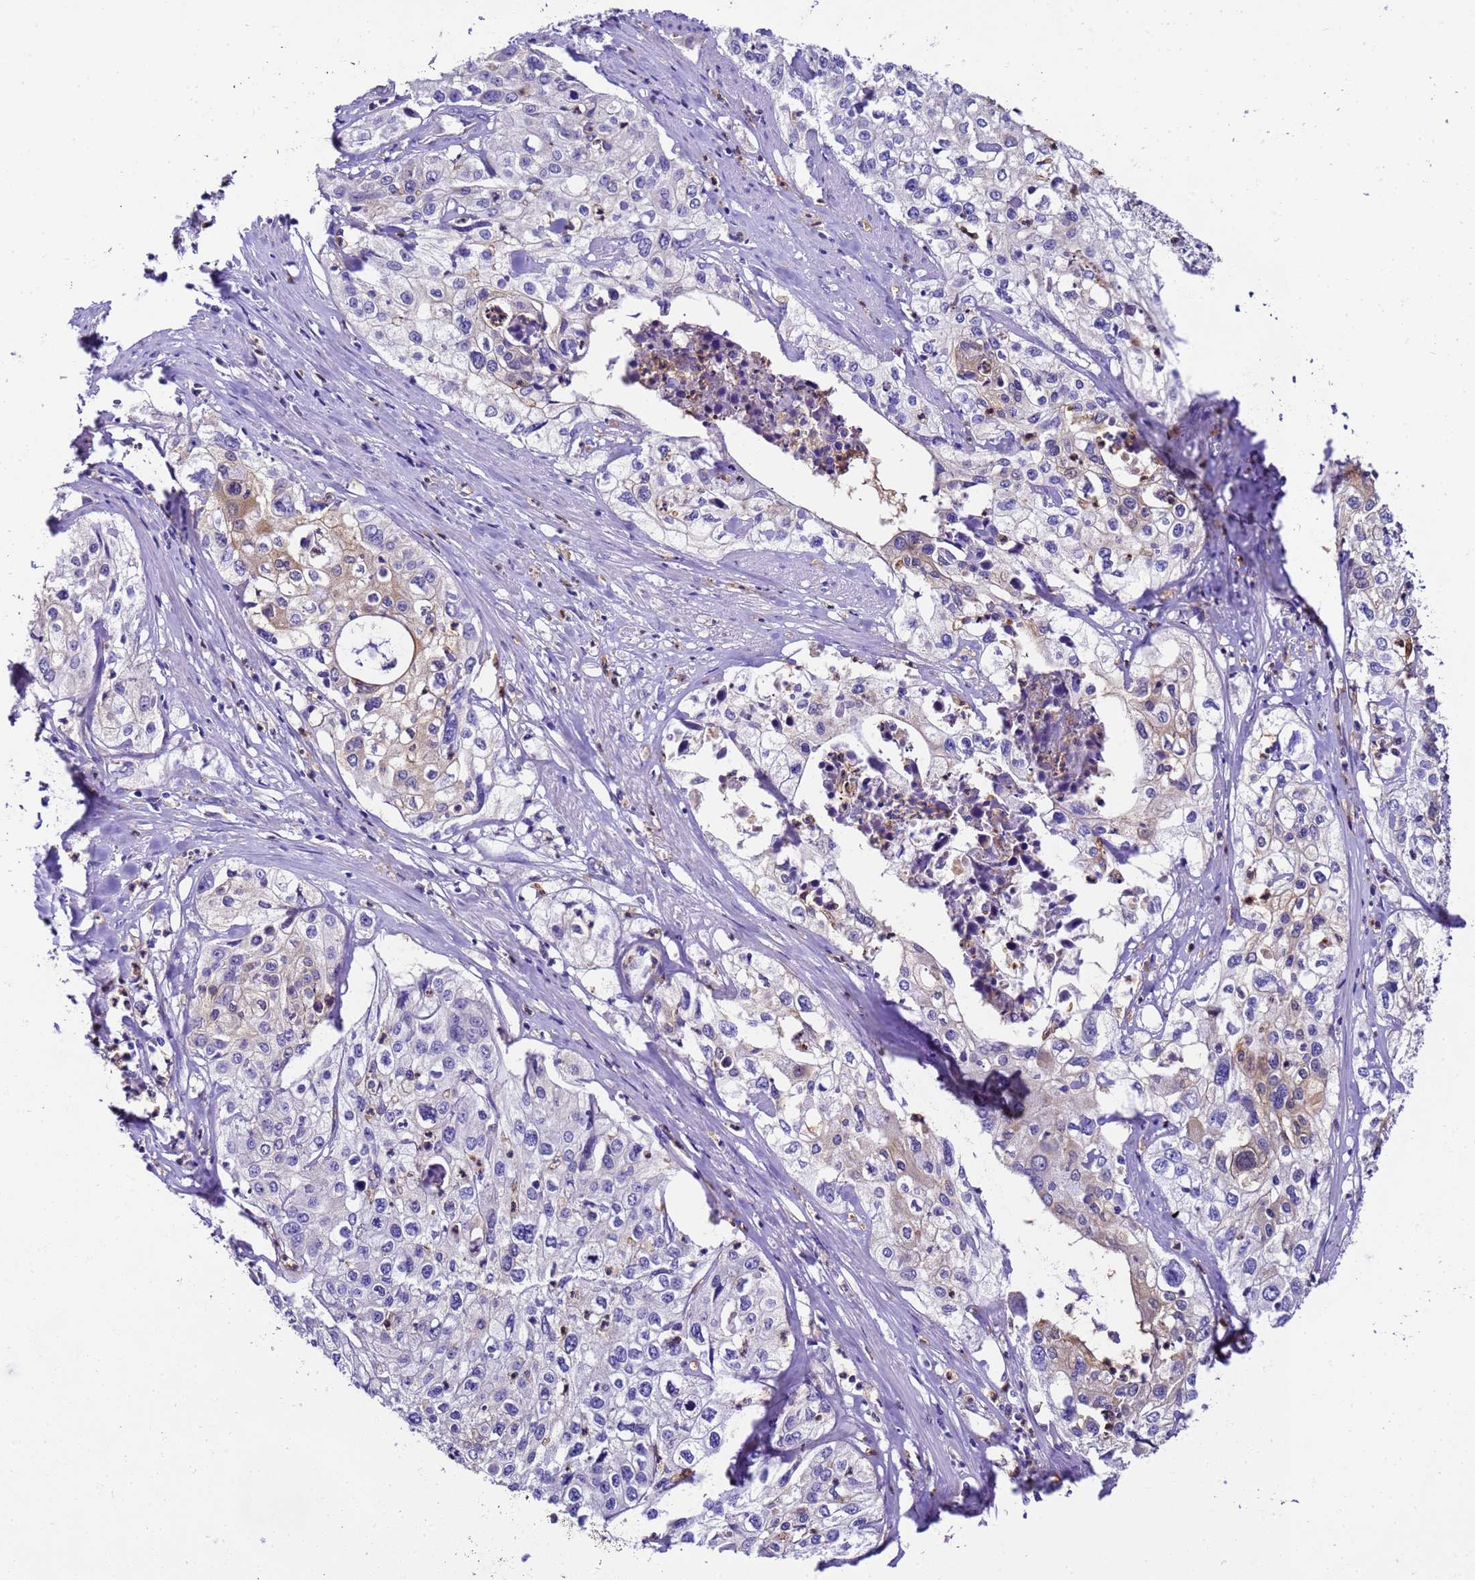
{"staining": {"intensity": "weak", "quantity": "<25%", "location": "cytoplasmic/membranous"}, "tissue": "cervical cancer", "cell_type": "Tumor cells", "image_type": "cancer", "snomed": [{"axis": "morphology", "description": "Squamous cell carcinoma, NOS"}, {"axis": "topography", "description": "Cervix"}], "caption": "Cervical cancer (squamous cell carcinoma) was stained to show a protein in brown. There is no significant staining in tumor cells.", "gene": "UGT2A1", "patient": {"sex": "female", "age": 31}}